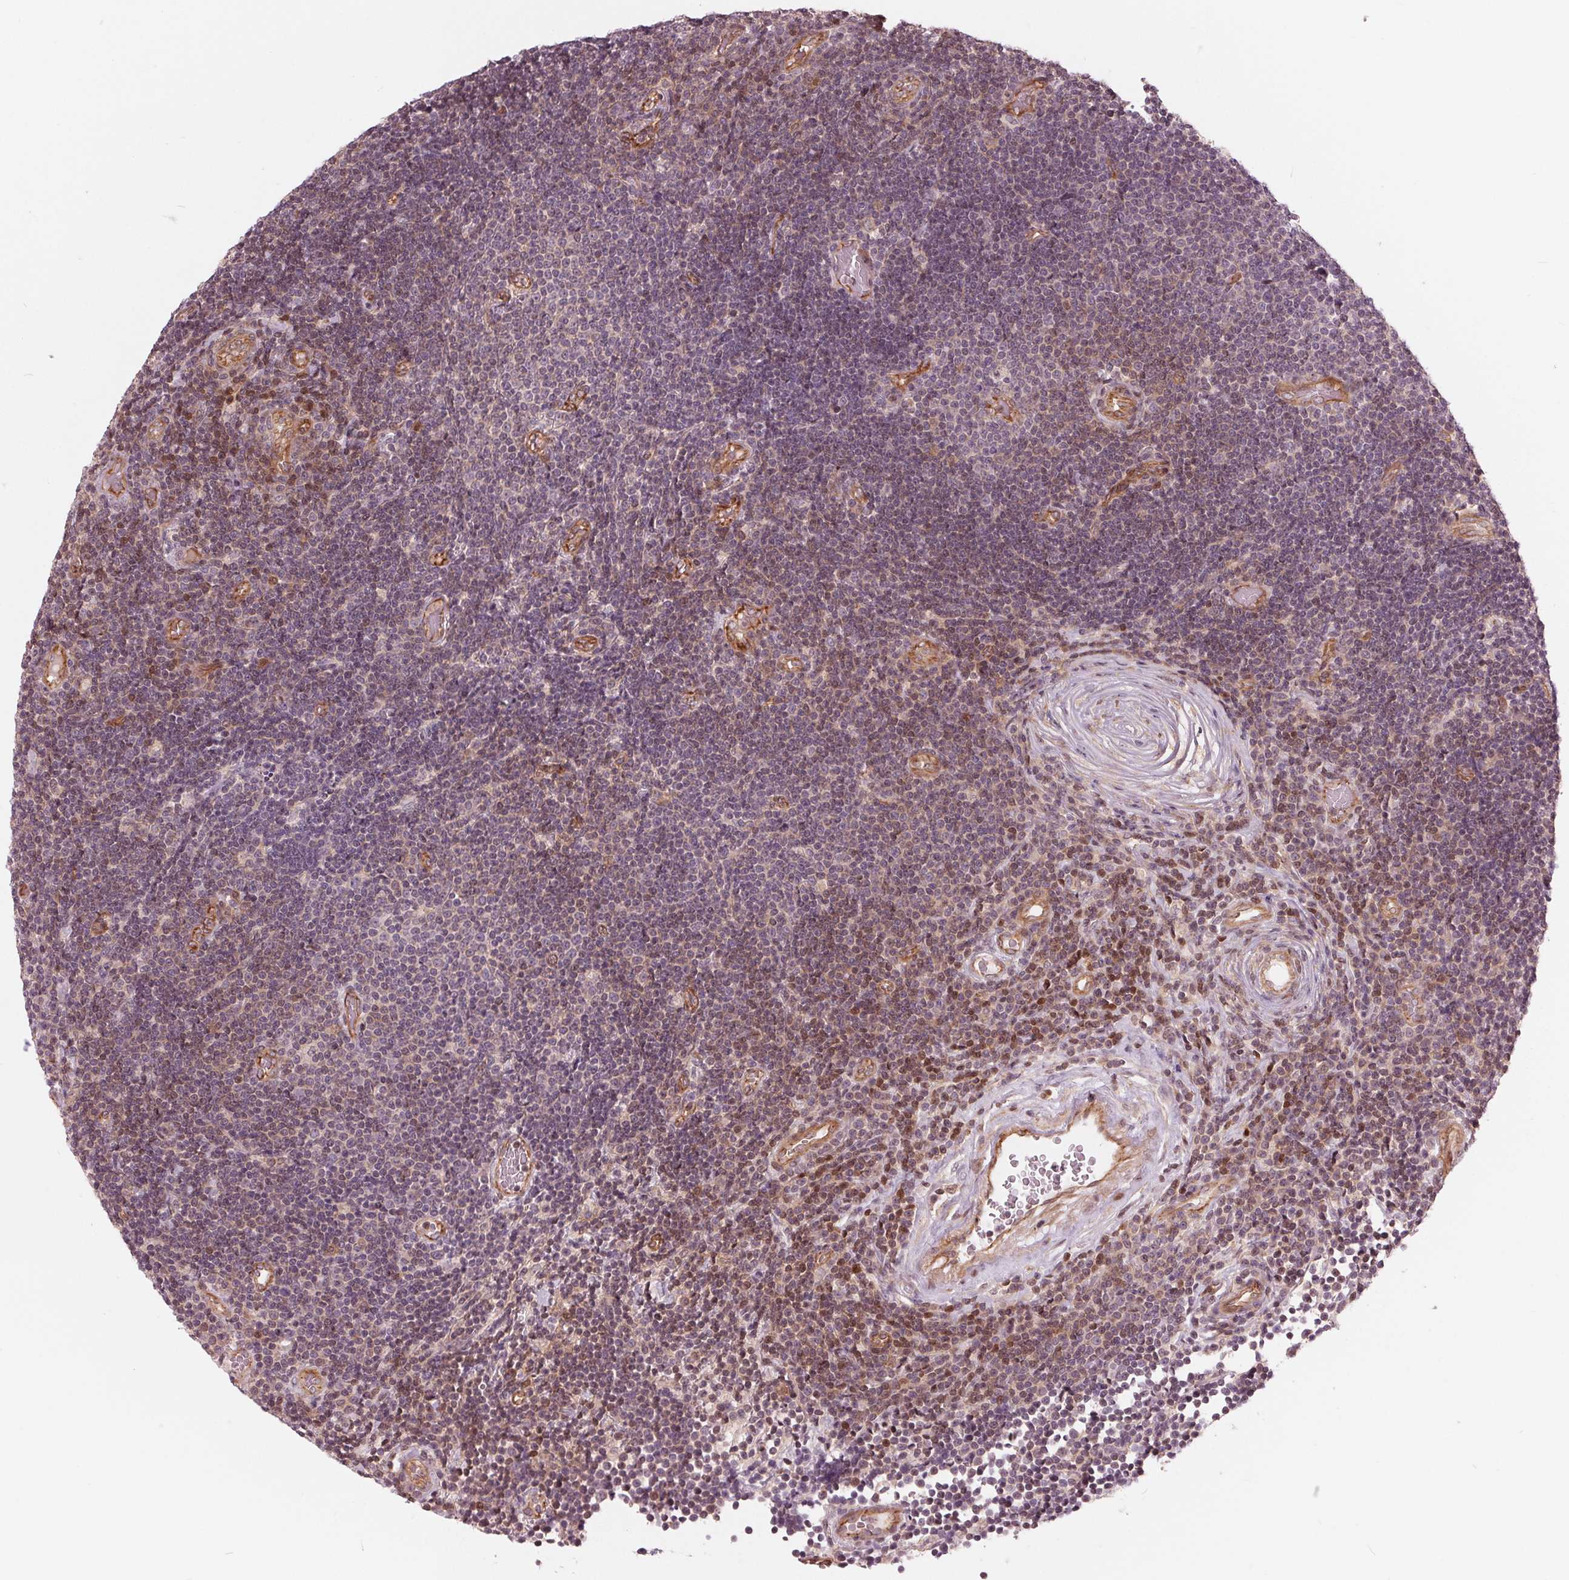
{"staining": {"intensity": "negative", "quantity": "none", "location": "none"}, "tissue": "lymphoma", "cell_type": "Tumor cells", "image_type": "cancer", "snomed": [{"axis": "morphology", "description": "Malignant lymphoma, non-Hodgkin's type, Low grade"}, {"axis": "topography", "description": "Brain"}], "caption": "Lymphoma was stained to show a protein in brown. There is no significant positivity in tumor cells. Brightfield microscopy of immunohistochemistry stained with DAB (3,3'-diaminobenzidine) (brown) and hematoxylin (blue), captured at high magnification.", "gene": "TXNIP", "patient": {"sex": "female", "age": 66}}